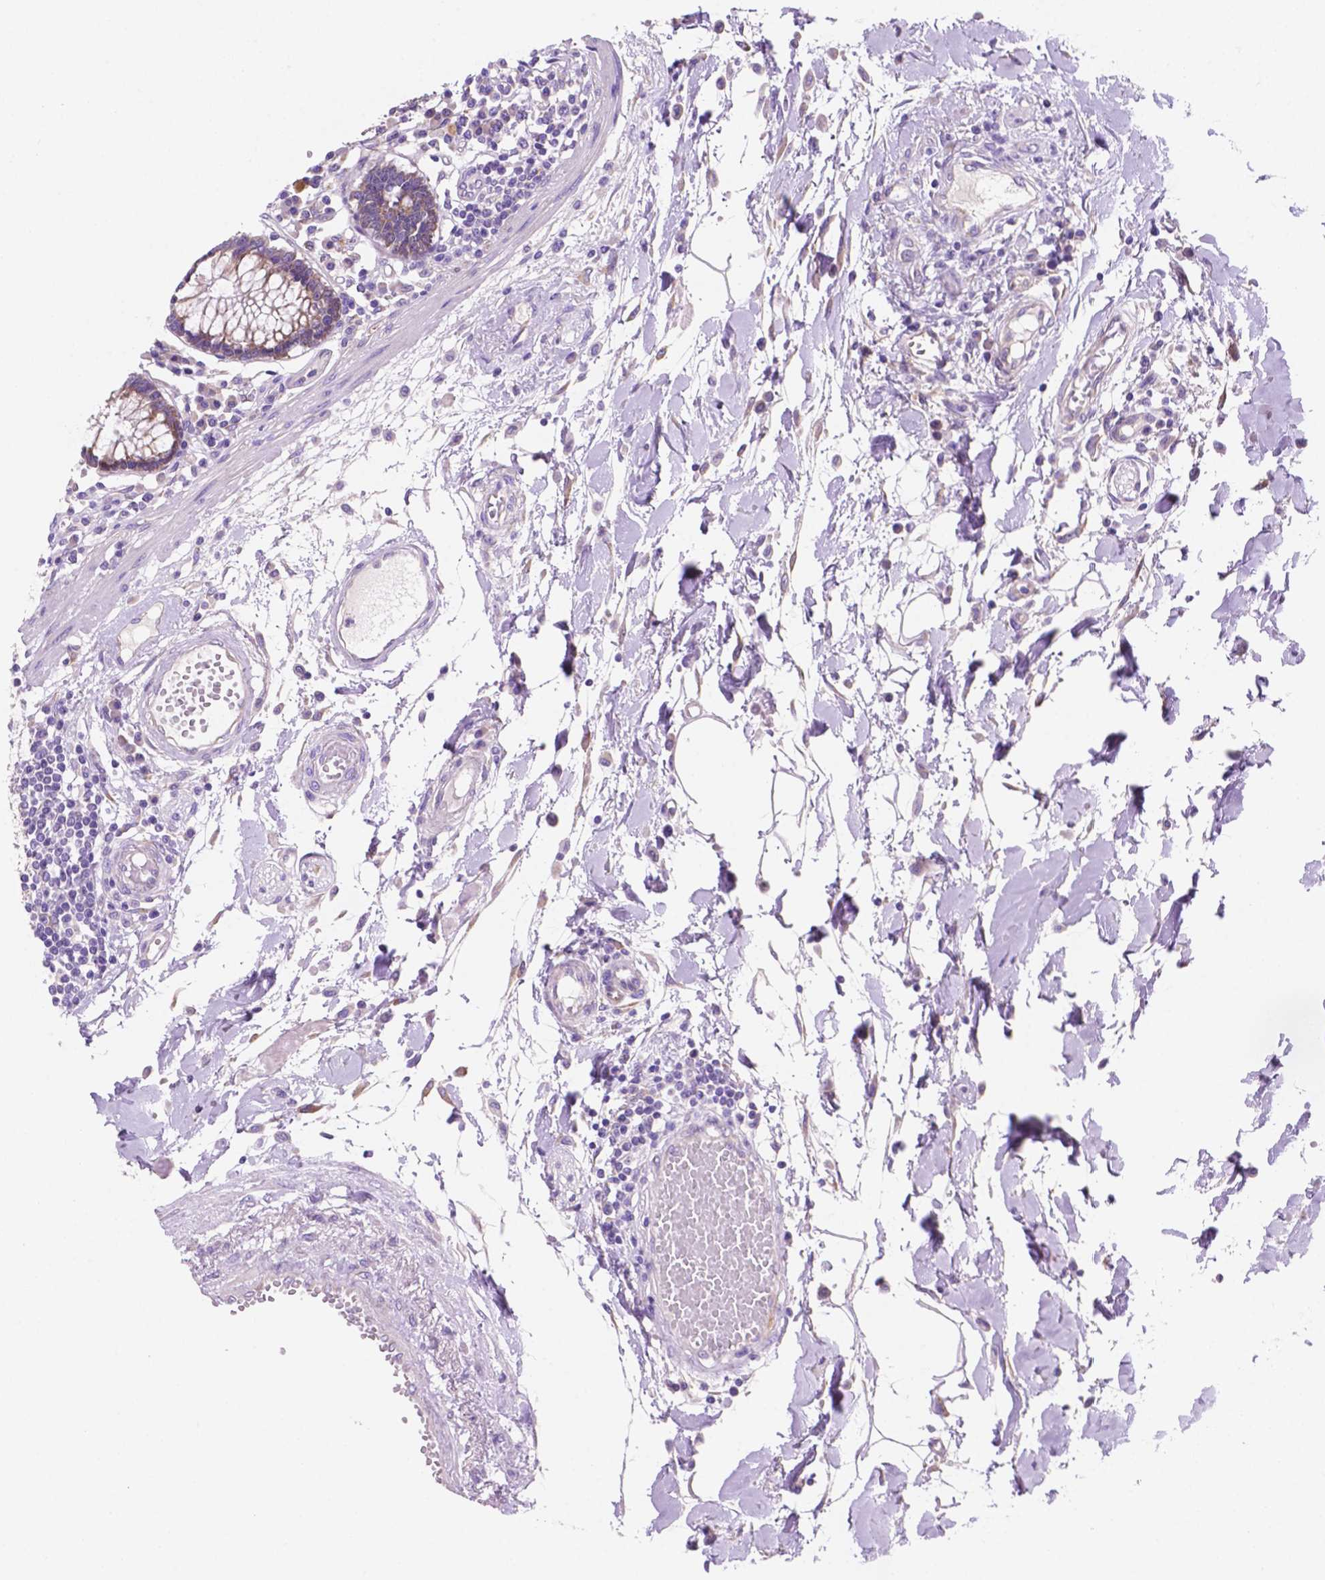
{"staining": {"intensity": "negative", "quantity": "none", "location": "none"}, "tissue": "colon", "cell_type": "Endothelial cells", "image_type": "normal", "snomed": [{"axis": "morphology", "description": "Normal tissue, NOS"}, {"axis": "morphology", "description": "Adenocarcinoma, NOS"}, {"axis": "topography", "description": "Colon"}], "caption": "This is an immunohistochemistry image of normal colon. There is no staining in endothelial cells.", "gene": "CEACAM7", "patient": {"sex": "male", "age": 83}}